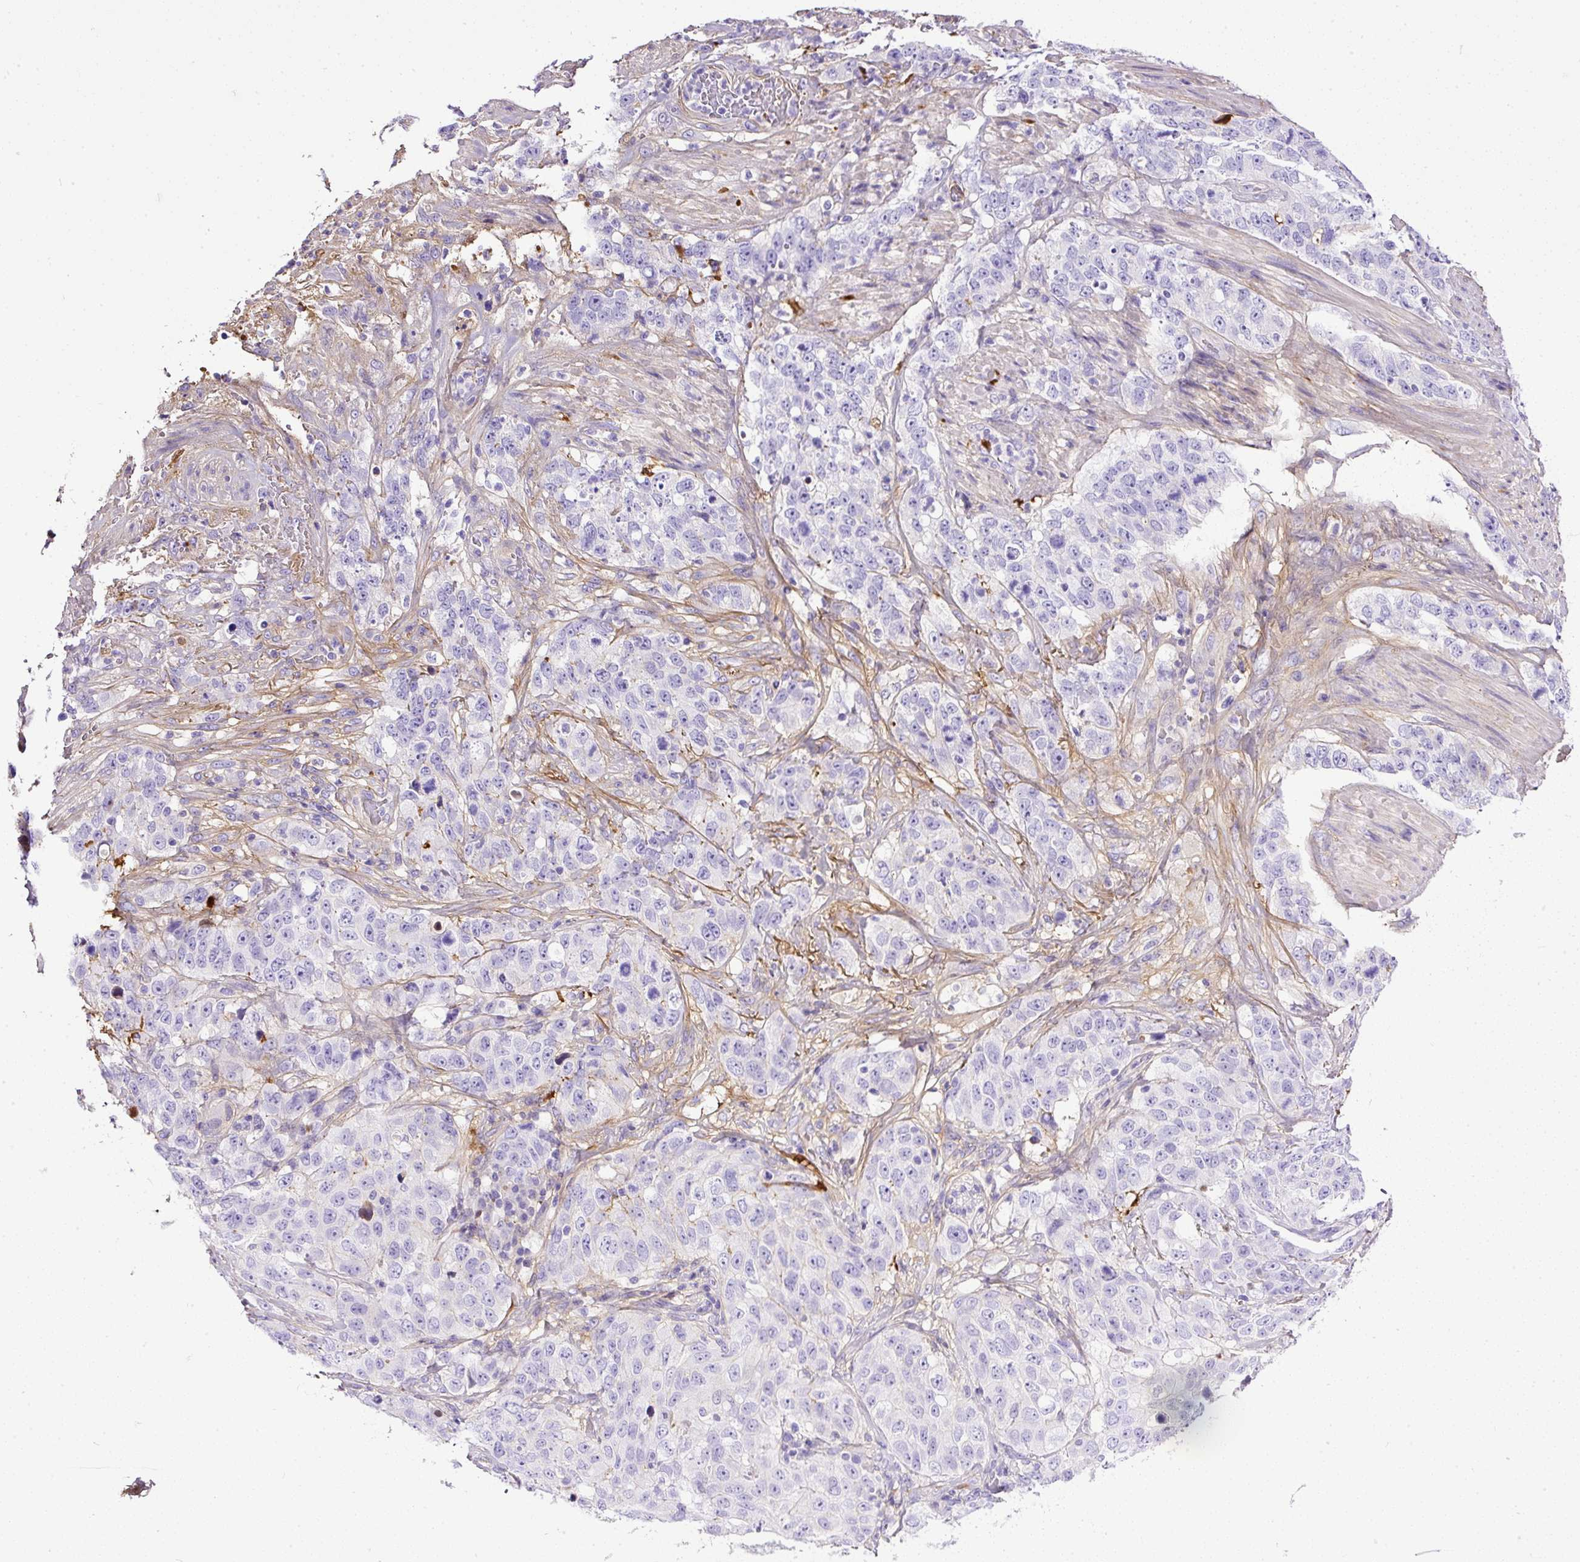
{"staining": {"intensity": "negative", "quantity": "none", "location": "none"}, "tissue": "stomach cancer", "cell_type": "Tumor cells", "image_type": "cancer", "snomed": [{"axis": "morphology", "description": "Adenocarcinoma, NOS"}, {"axis": "topography", "description": "Stomach"}], "caption": "An IHC photomicrograph of stomach cancer (adenocarcinoma) is shown. There is no staining in tumor cells of stomach cancer (adenocarcinoma).", "gene": "CLEC3B", "patient": {"sex": "male", "age": 48}}